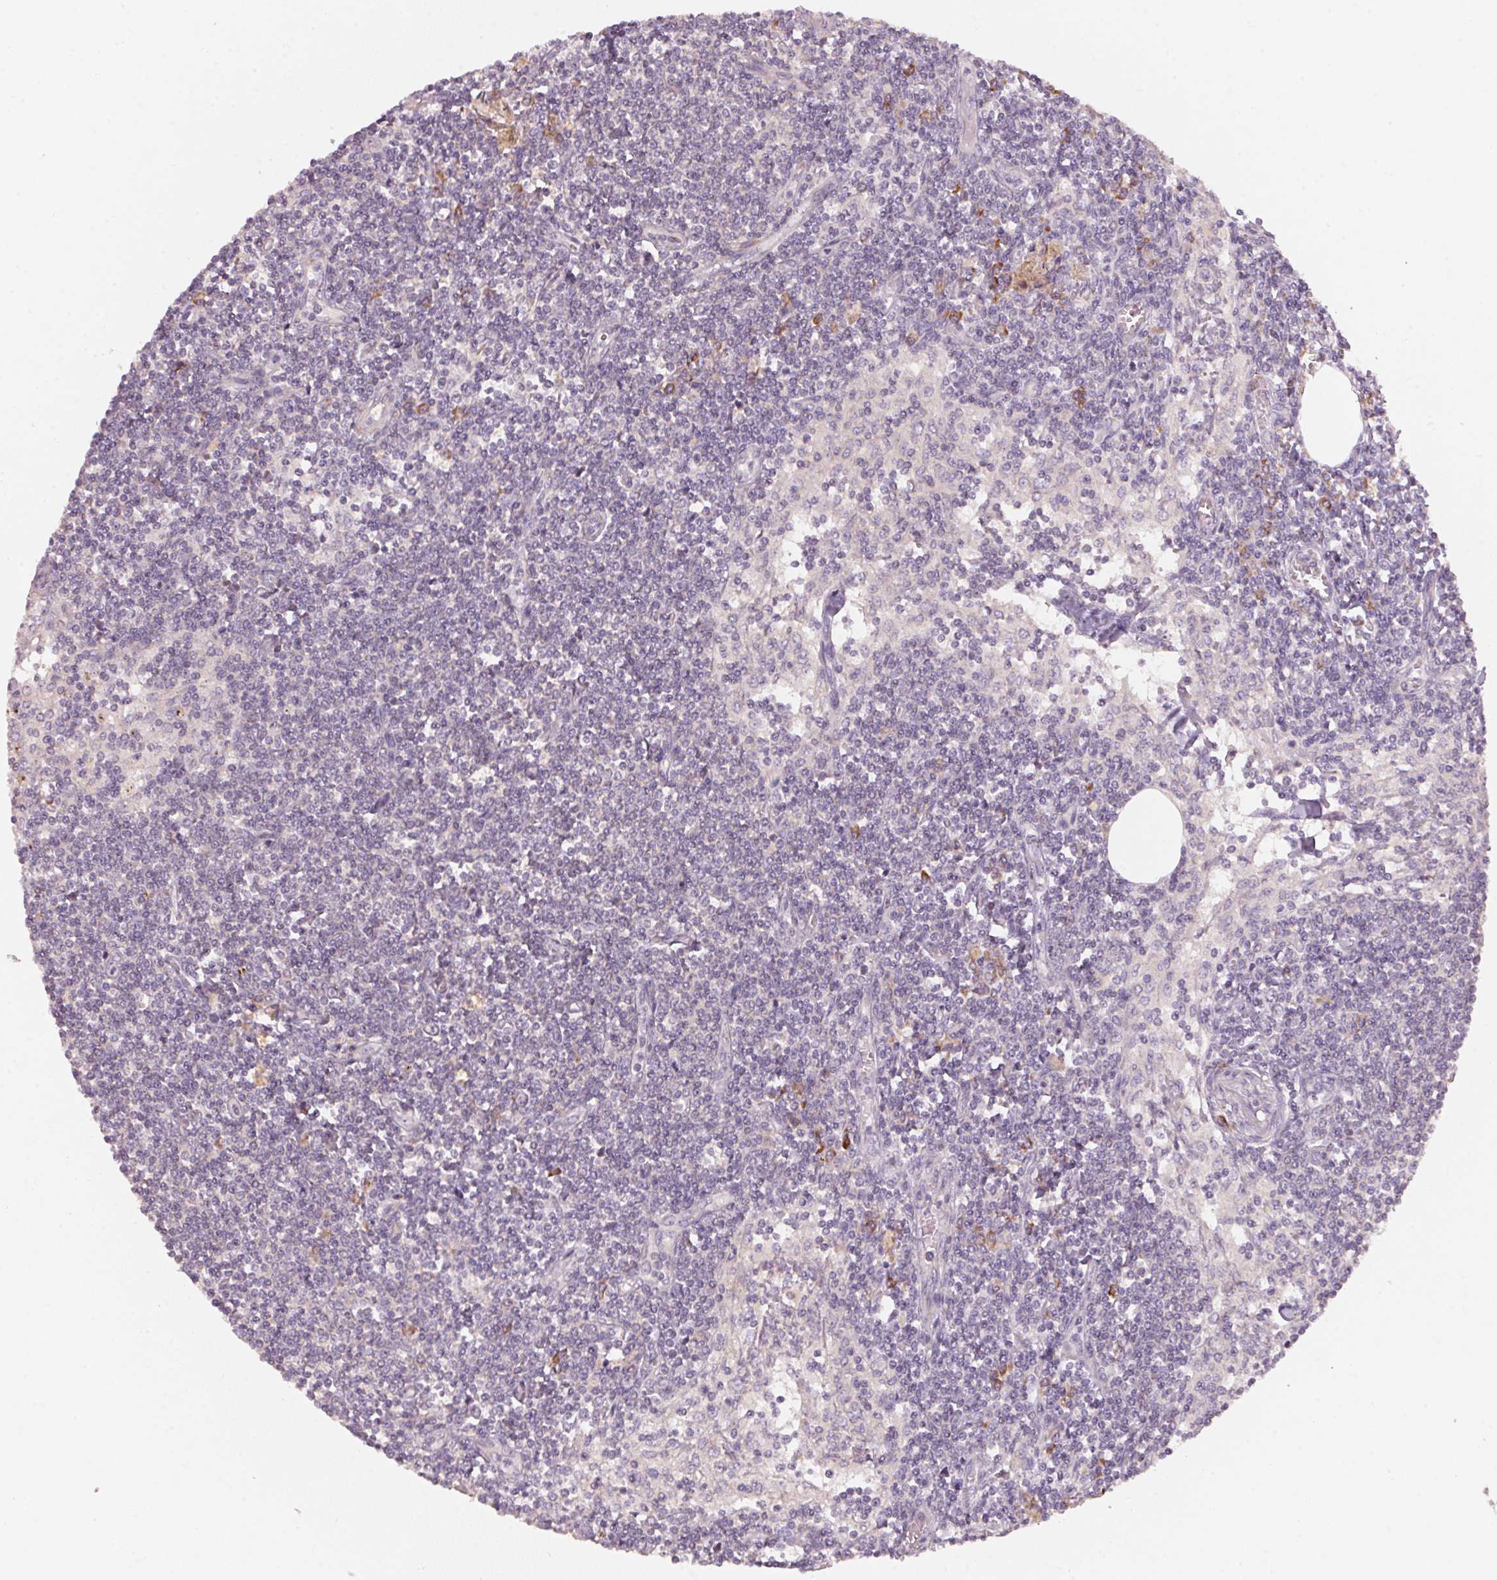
{"staining": {"intensity": "negative", "quantity": "none", "location": "none"}, "tissue": "lymph node", "cell_type": "Germinal center cells", "image_type": "normal", "snomed": [{"axis": "morphology", "description": "Normal tissue, NOS"}, {"axis": "topography", "description": "Lymph node"}], "caption": "DAB (3,3'-diaminobenzidine) immunohistochemical staining of unremarkable human lymph node reveals no significant expression in germinal center cells.", "gene": "BLOC1S2", "patient": {"sex": "female", "age": 69}}